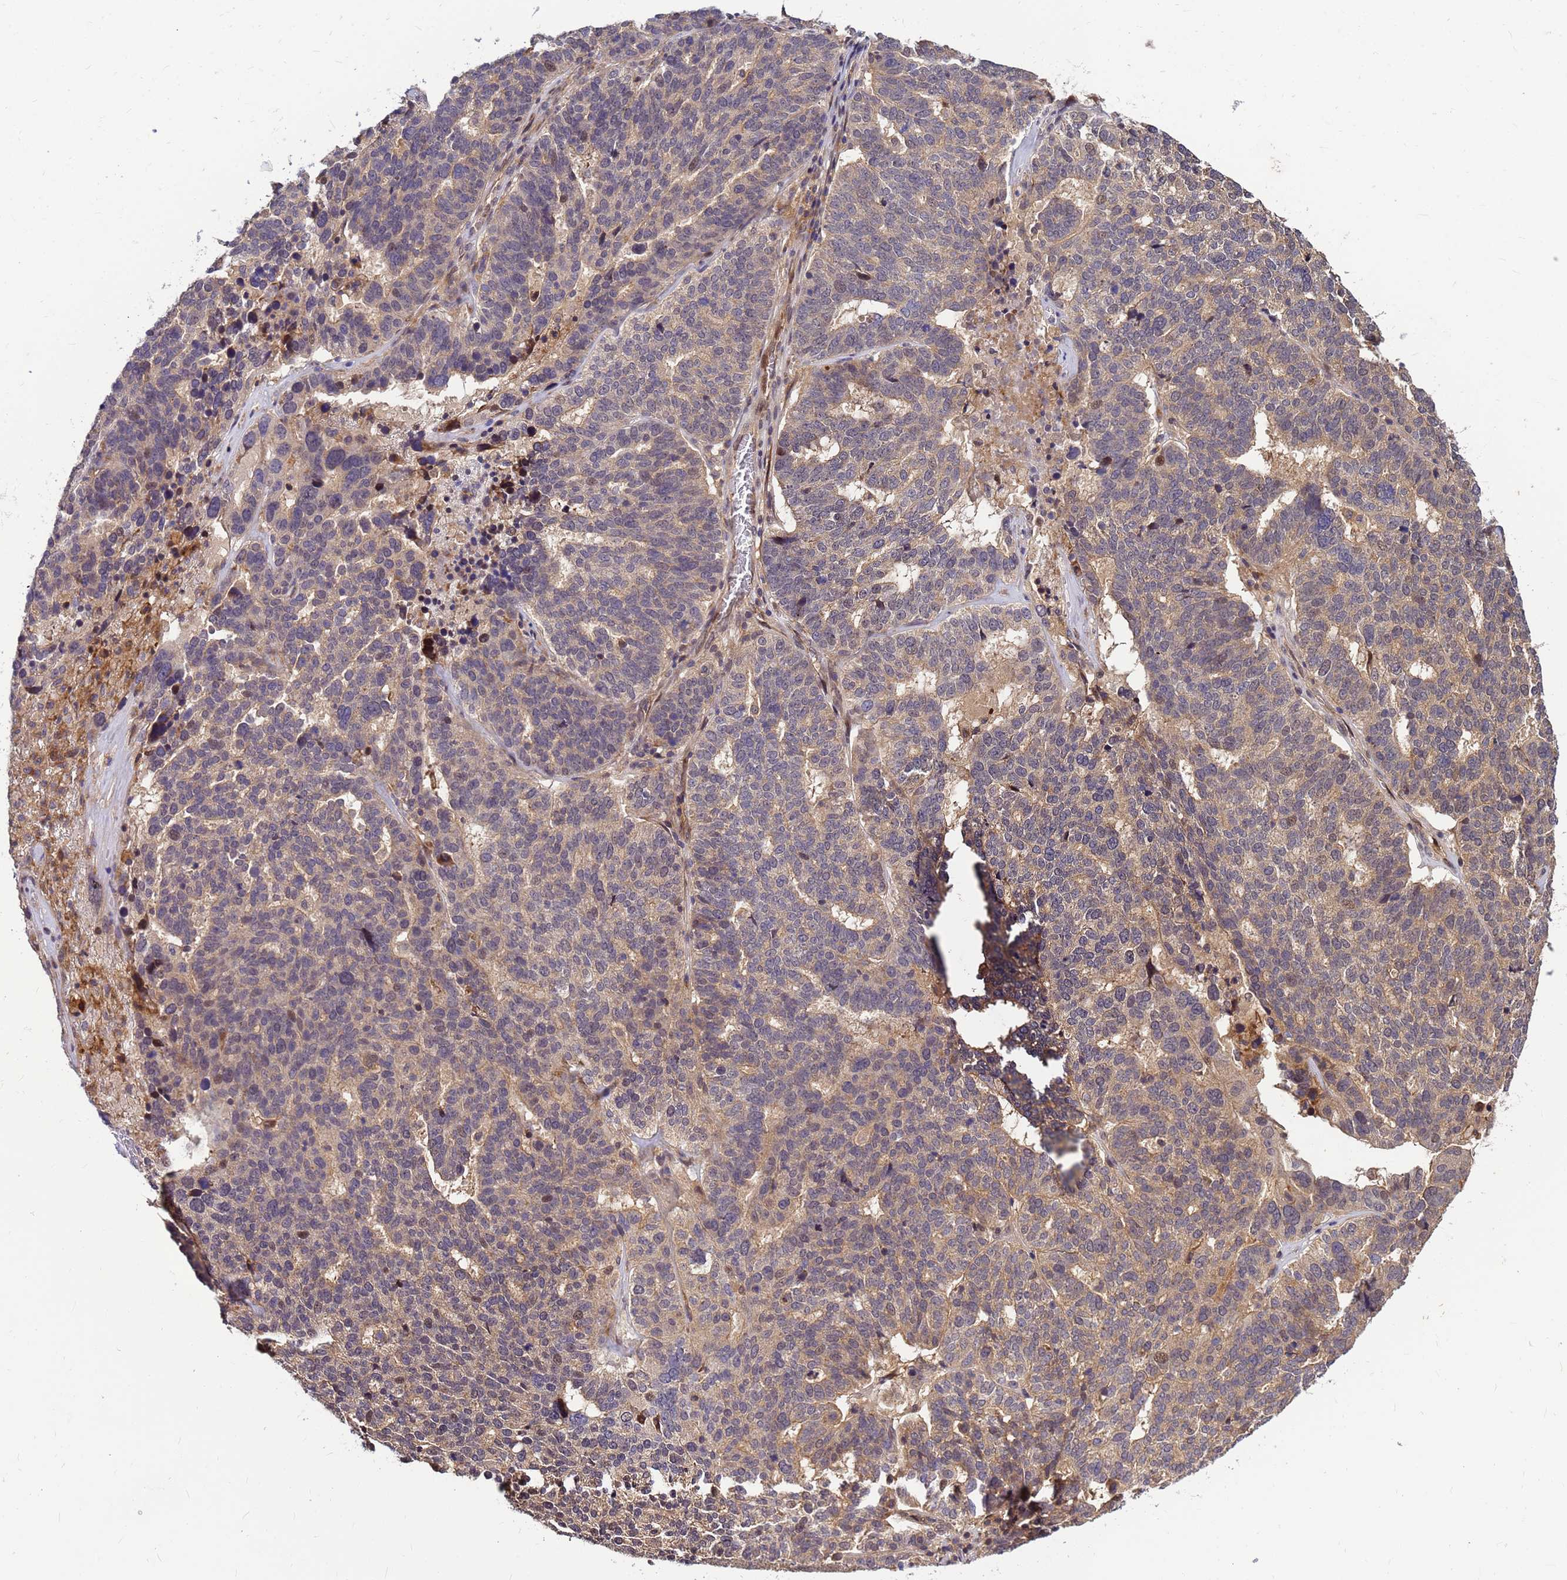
{"staining": {"intensity": "weak", "quantity": "25%-75%", "location": "cytoplasmic/membranous"}, "tissue": "ovarian cancer", "cell_type": "Tumor cells", "image_type": "cancer", "snomed": [{"axis": "morphology", "description": "Cystadenocarcinoma, serous, NOS"}, {"axis": "topography", "description": "Ovary"}], "caption": "Immunohistochemical staining of ovarian cancer displays weak cytoplasmic/membranous protein positivity in approximately 25%-75% of tumor cells. The staining was performed using DAB, with brown indicating positive protein expression. Nuclei are stained blue with hematoxylin.", "gene": "DUS4L", "patient": {"sex": "female", "age": 59}}